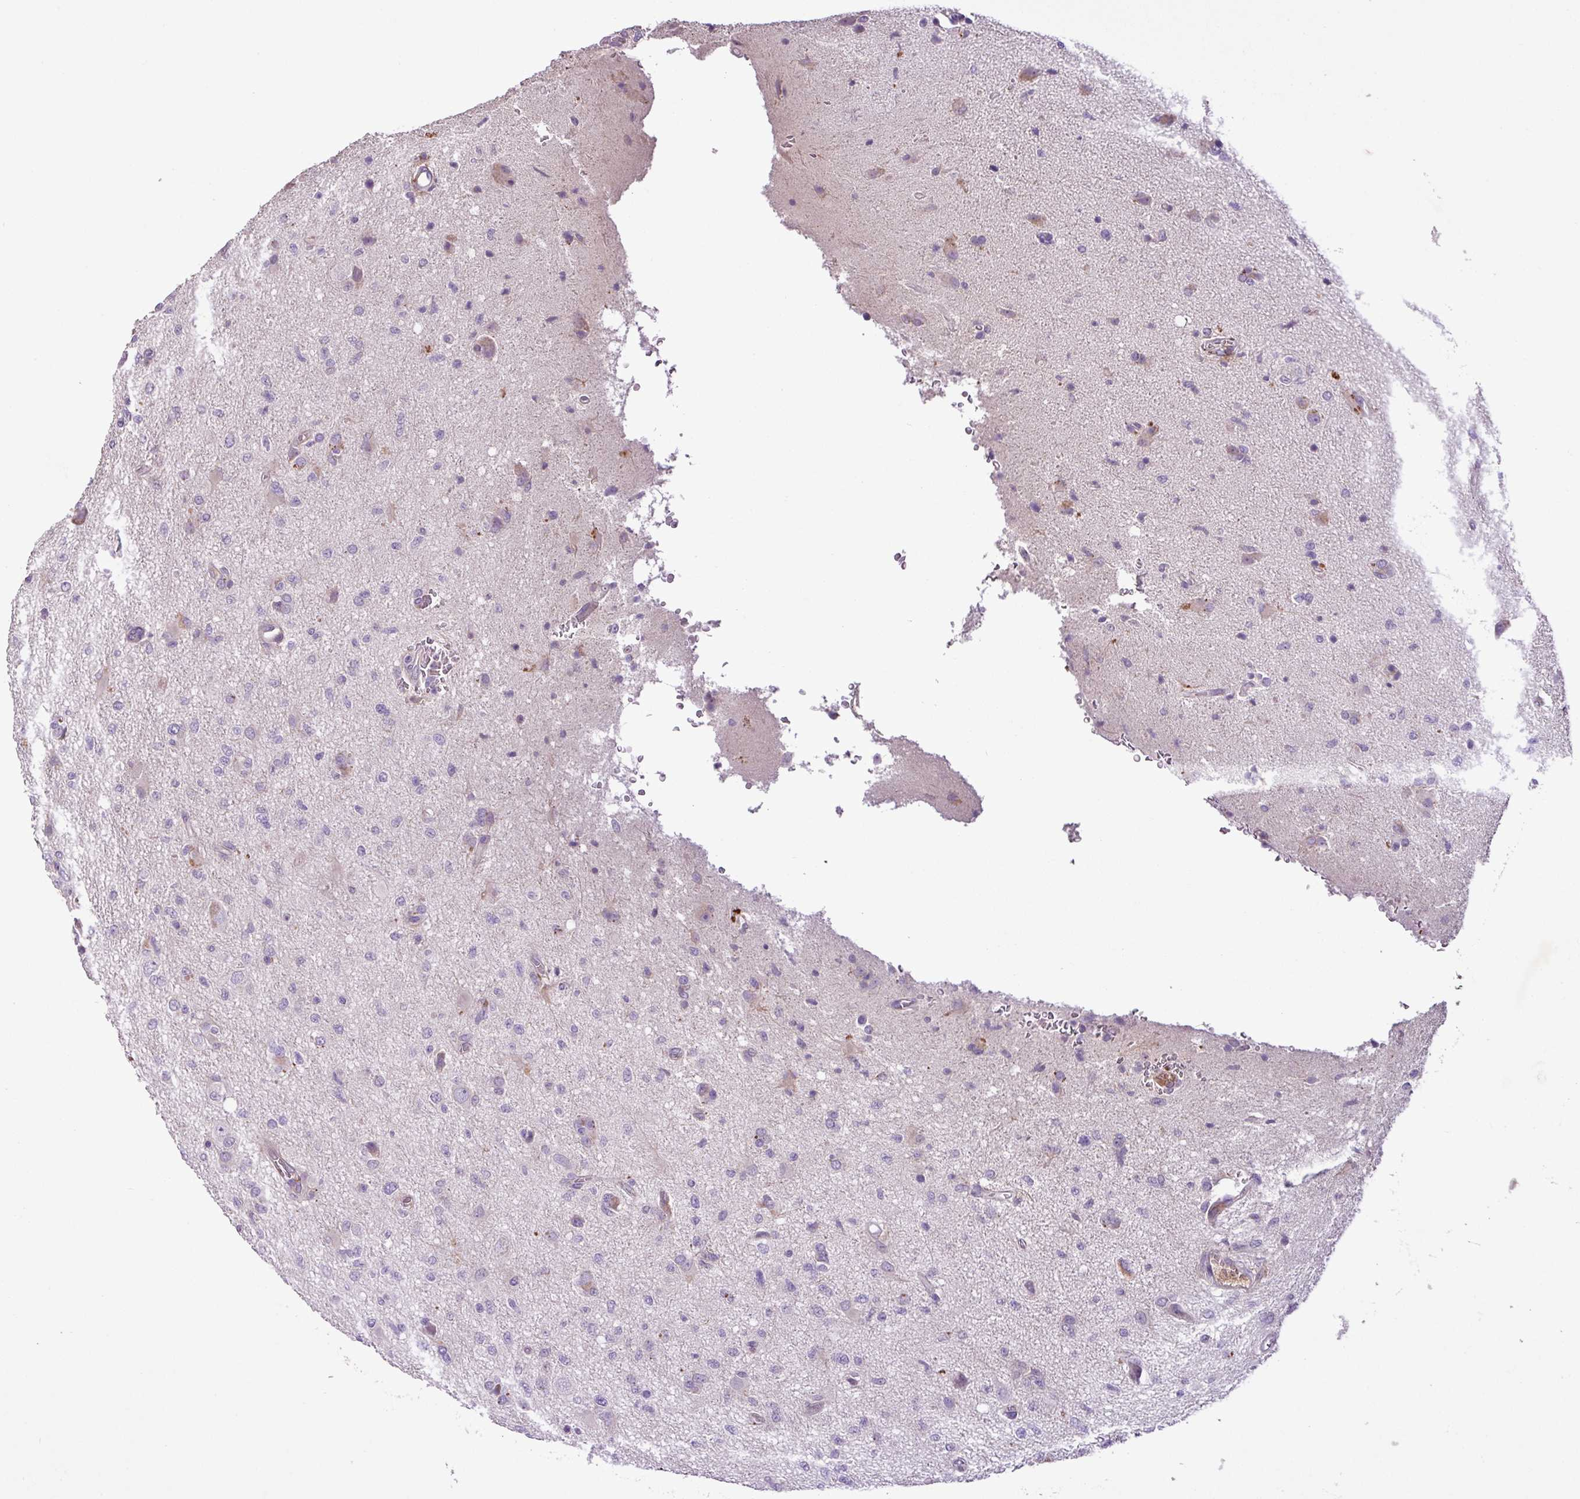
{"staining": {"intensity": "negative", "quantity": "none", "location": "none"}, "tissue": "glioma", "cell_type": "Tumor cells", "image_type": "cancer", "snomed": [{"axis": "morphology", "description": "Glioma, malignant, High grade"}, {"axis": "topography", "description": "Brain"}], "caption": "Histopathology image shows no protein expression in tumor cells of malignant high-grade glioma tissue.", "gene": "ZNF266", "patient": {"sex": "female", "age": 57}}